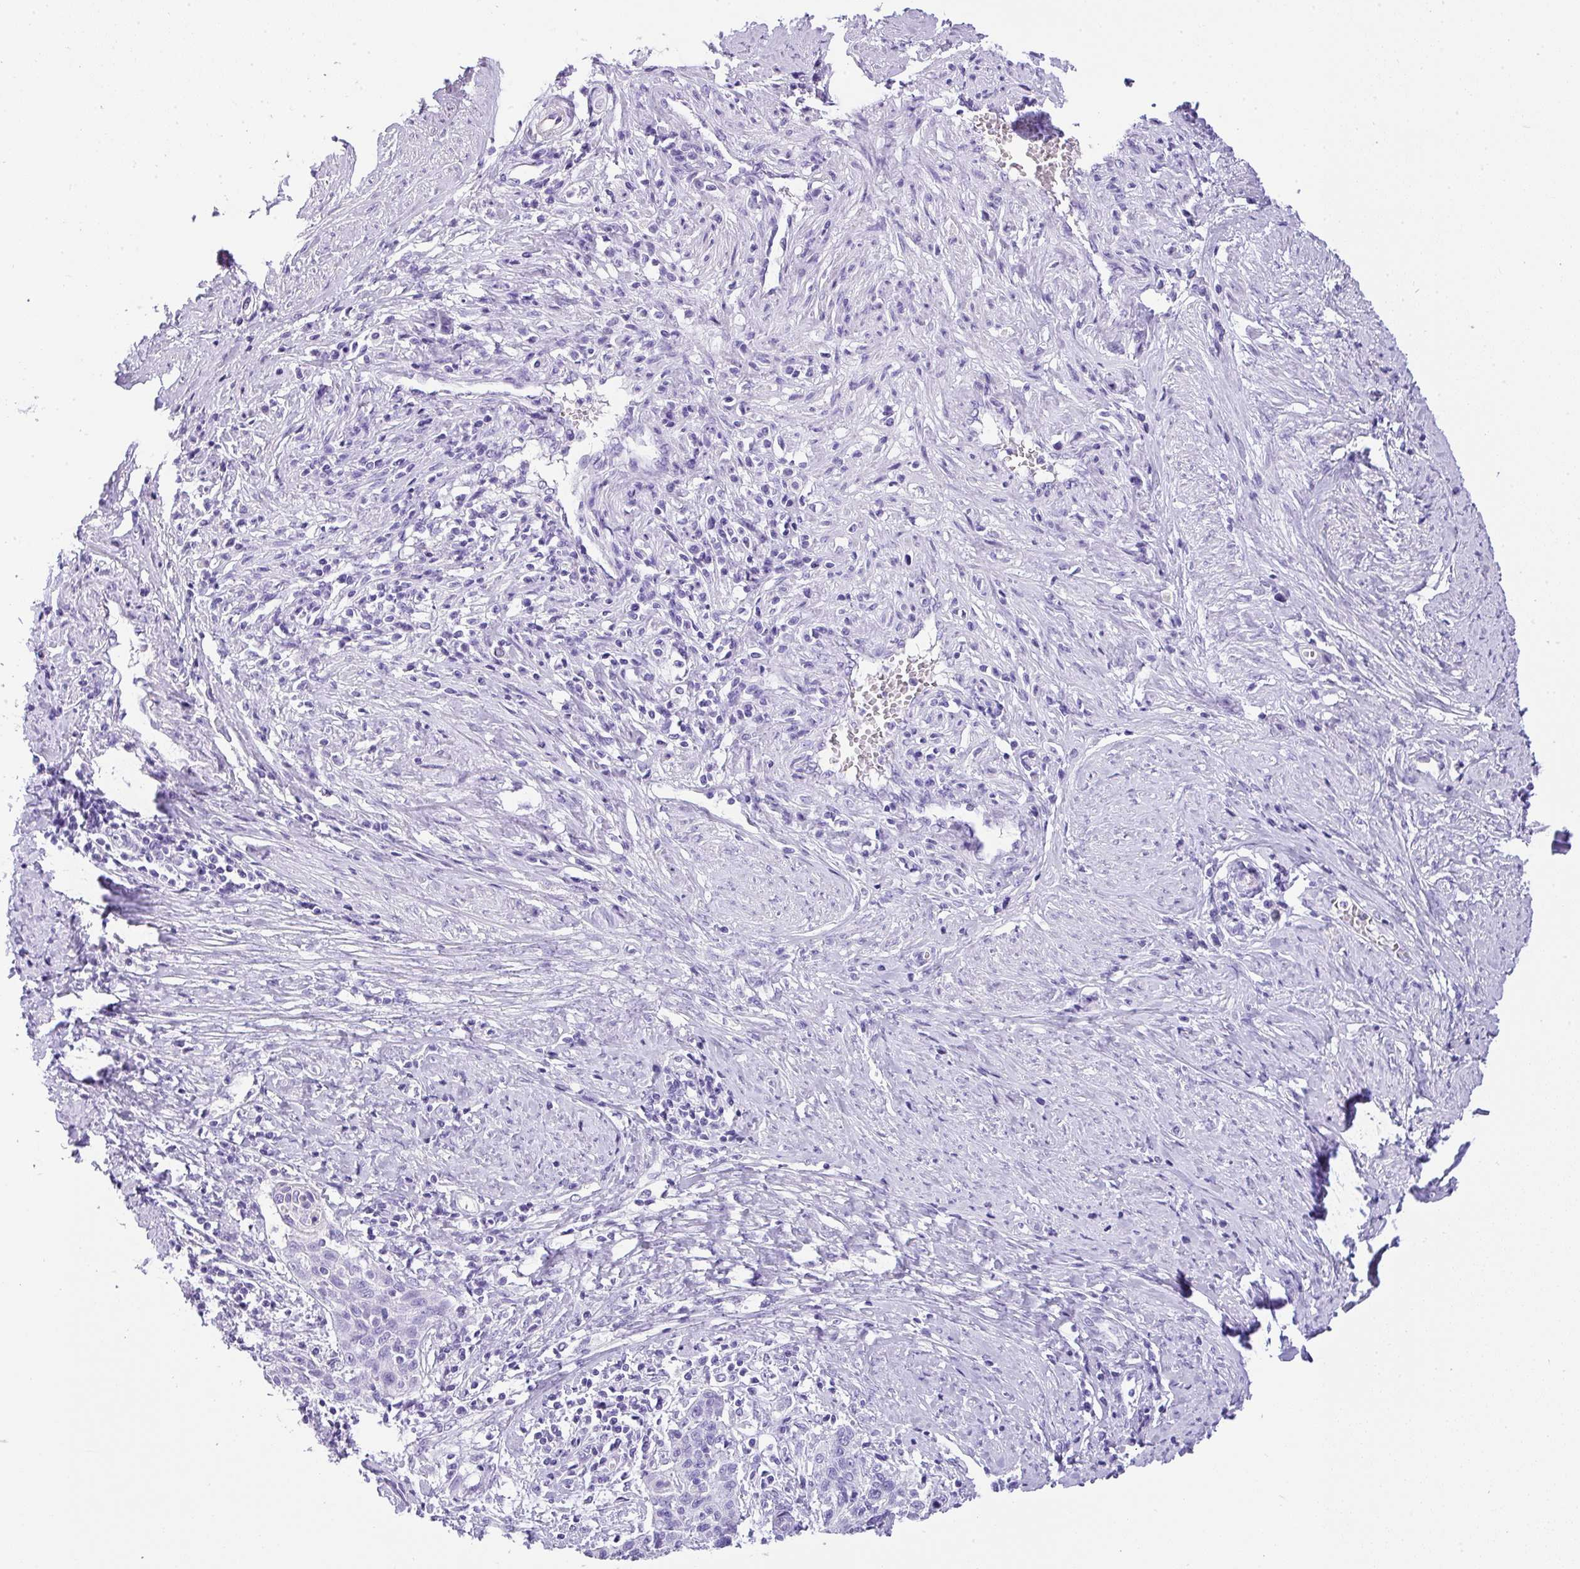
{"staining": {"intensity": "negative", "quantity": "none", "location": "none"}, "tissue": "cervical cancer", "cell_type": "Tumor cells", "image_type": "cancer", "snomed": [{"axis": "morphology", "description": "Squamous cell carcinoma, NOS"}, {"axis": "topography", "description": "Cervix"}], "caption": "Micrograph shows no significant protein staining in tumor cells of cervical squamous cell carcinoma.", "gene": "MUC21", "patient": {"sex": "female", "age": 39}}